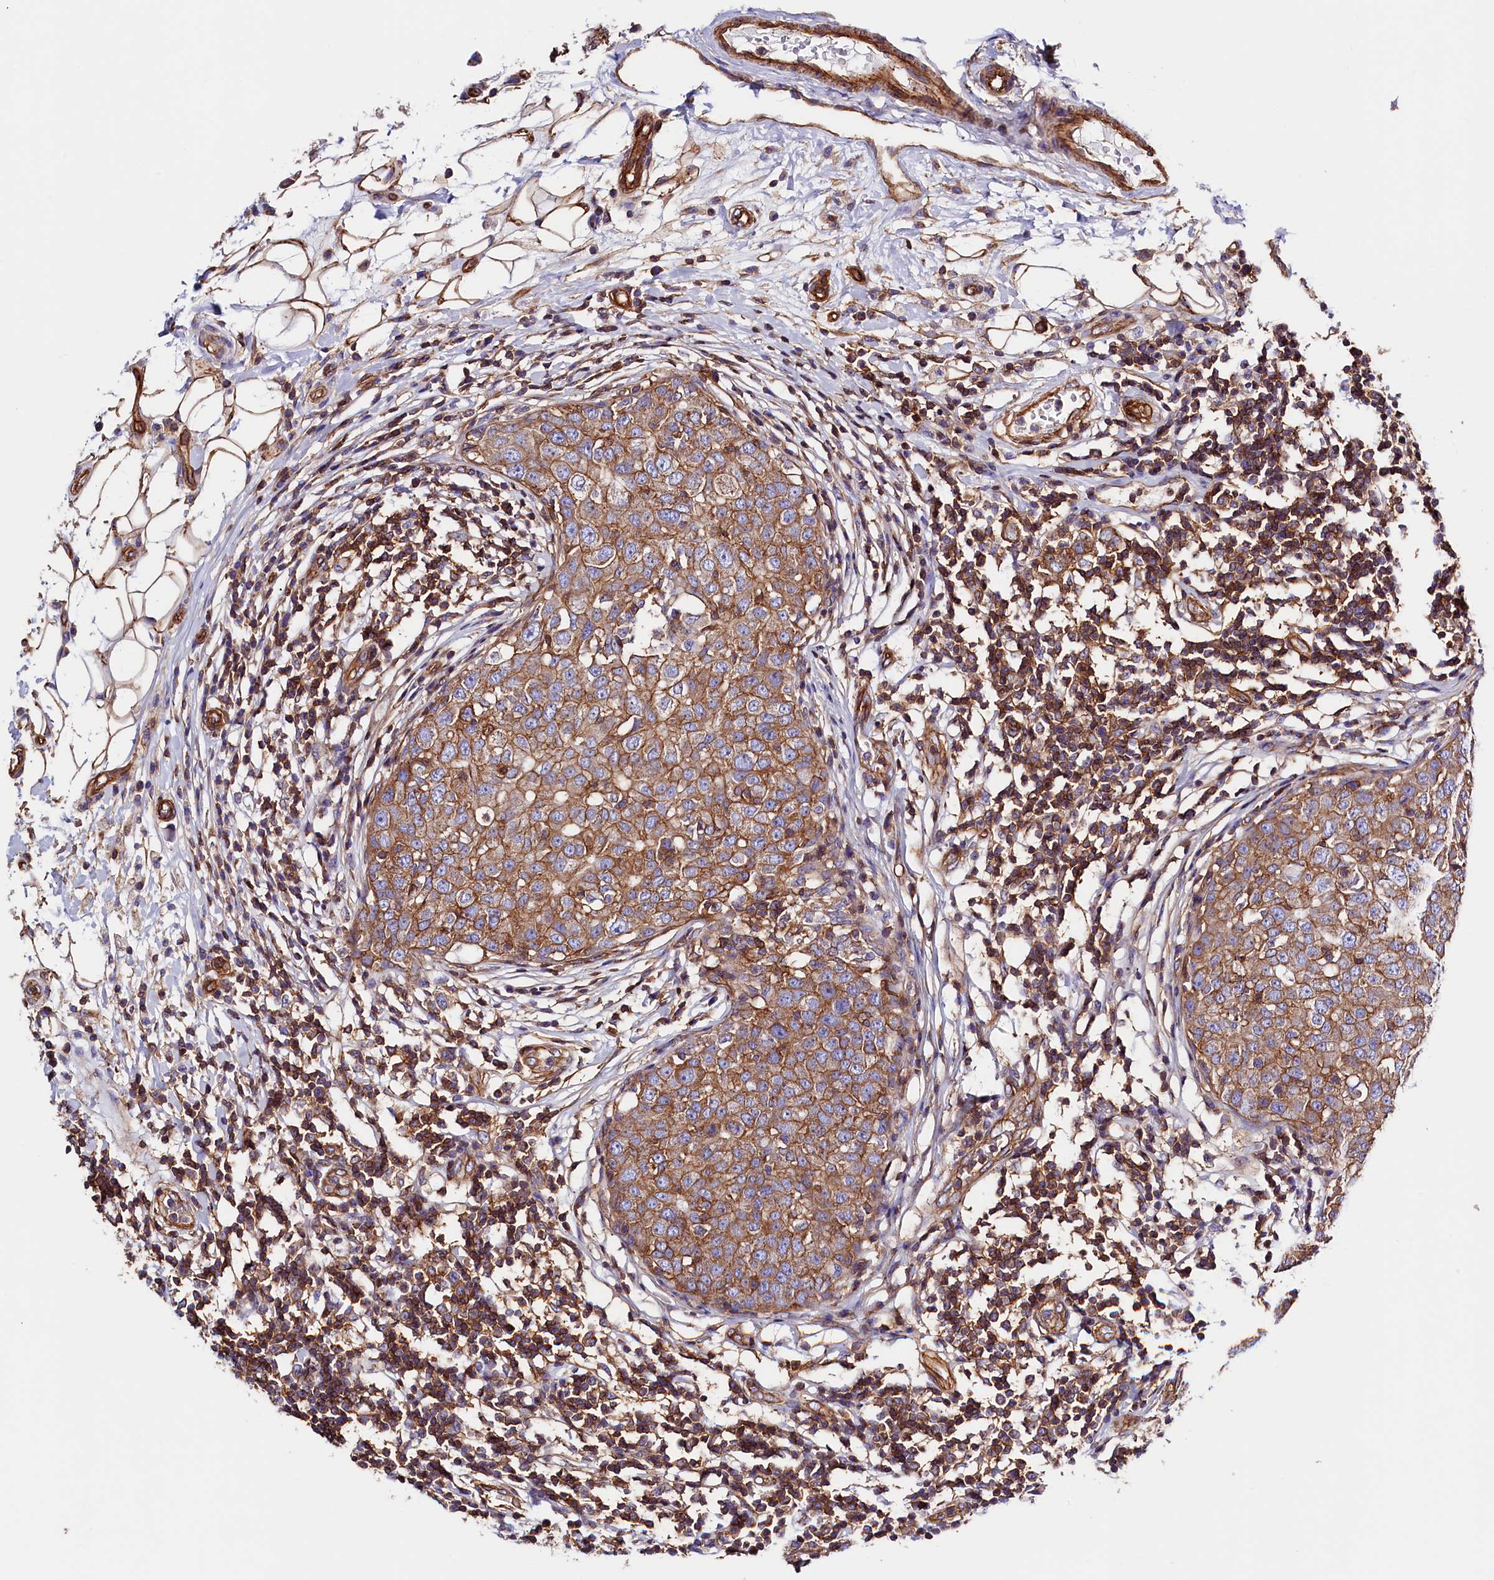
{"staining": {"intensity": "moderate", "quantity": ">75%", "location": "cytoplasmic/membranous"}, "tissue": "breast cancer", "cell_type": "Tumor cells", "image_type": "cancer", "snomed": [{"axis": "morphology", "description": "Duct carcinoma"}, {"axis": "topography", "description": "Breast"}], "caption": "Protein staining by immunohistochemistry (IHC) displays moderate cytoplasmic/membranous positivity in approximately >75% of tumor cells in breast cancer.", "gene": "ATP2B4", "patient": {"sex": "female", "age": 27}}